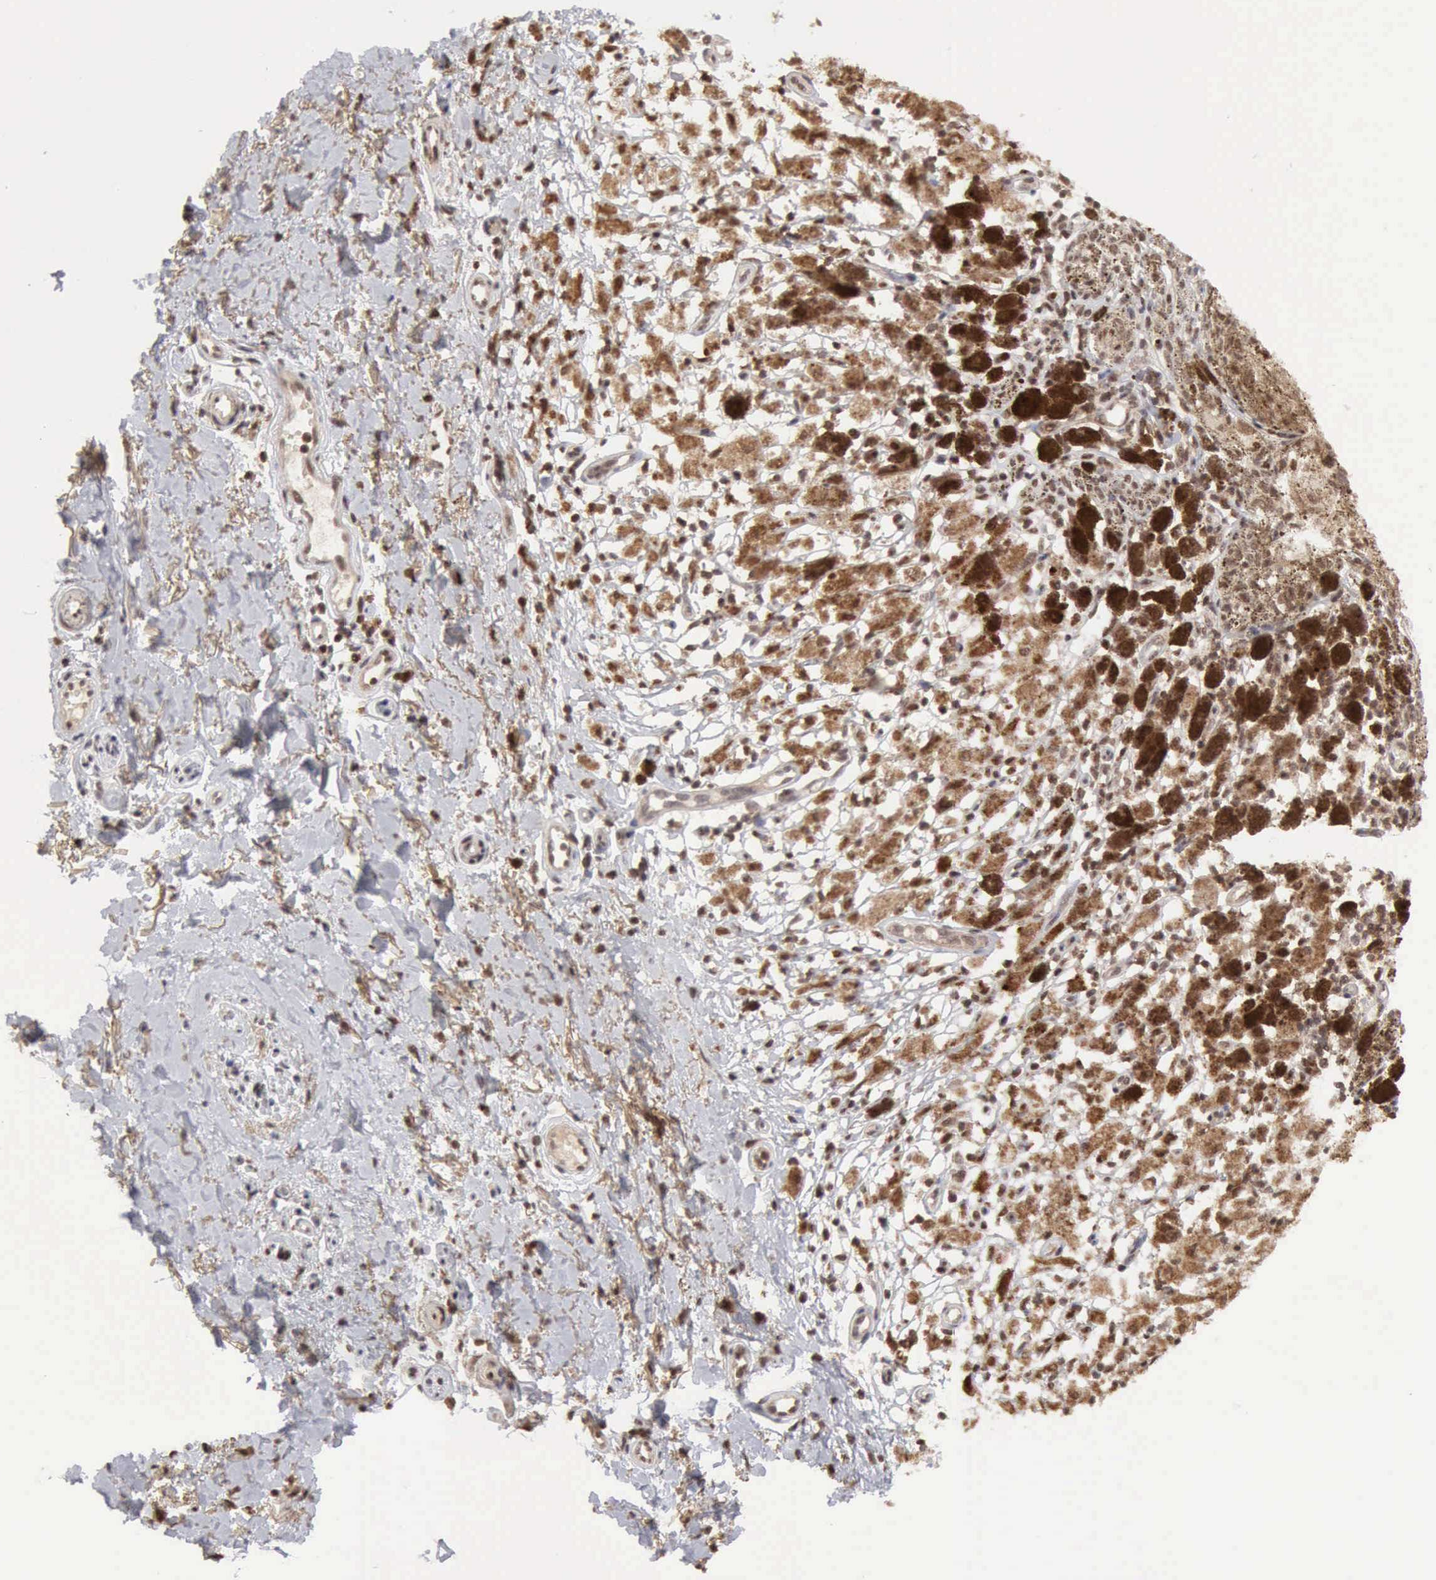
{"staining": {"intensity": "moderate", "quantity": ">75%", "location": "cytoplasmic/membranous"}, "tissue": "melanoma", "cell_type": "Tumor cells", "image_type": "cancer", "snomed": [{"axis": "morphology", "description": "Malignant melanoma, NOS"}, {"axis": "topography", "description": "Skin"}], "caption": "A micrograph of melanoma stained for a protein shows moderate cytoplasmic/membranous brown staining in tumor cells.", "gene": "CDKN2A", "patient": {"sex": "male", "age": 88}}